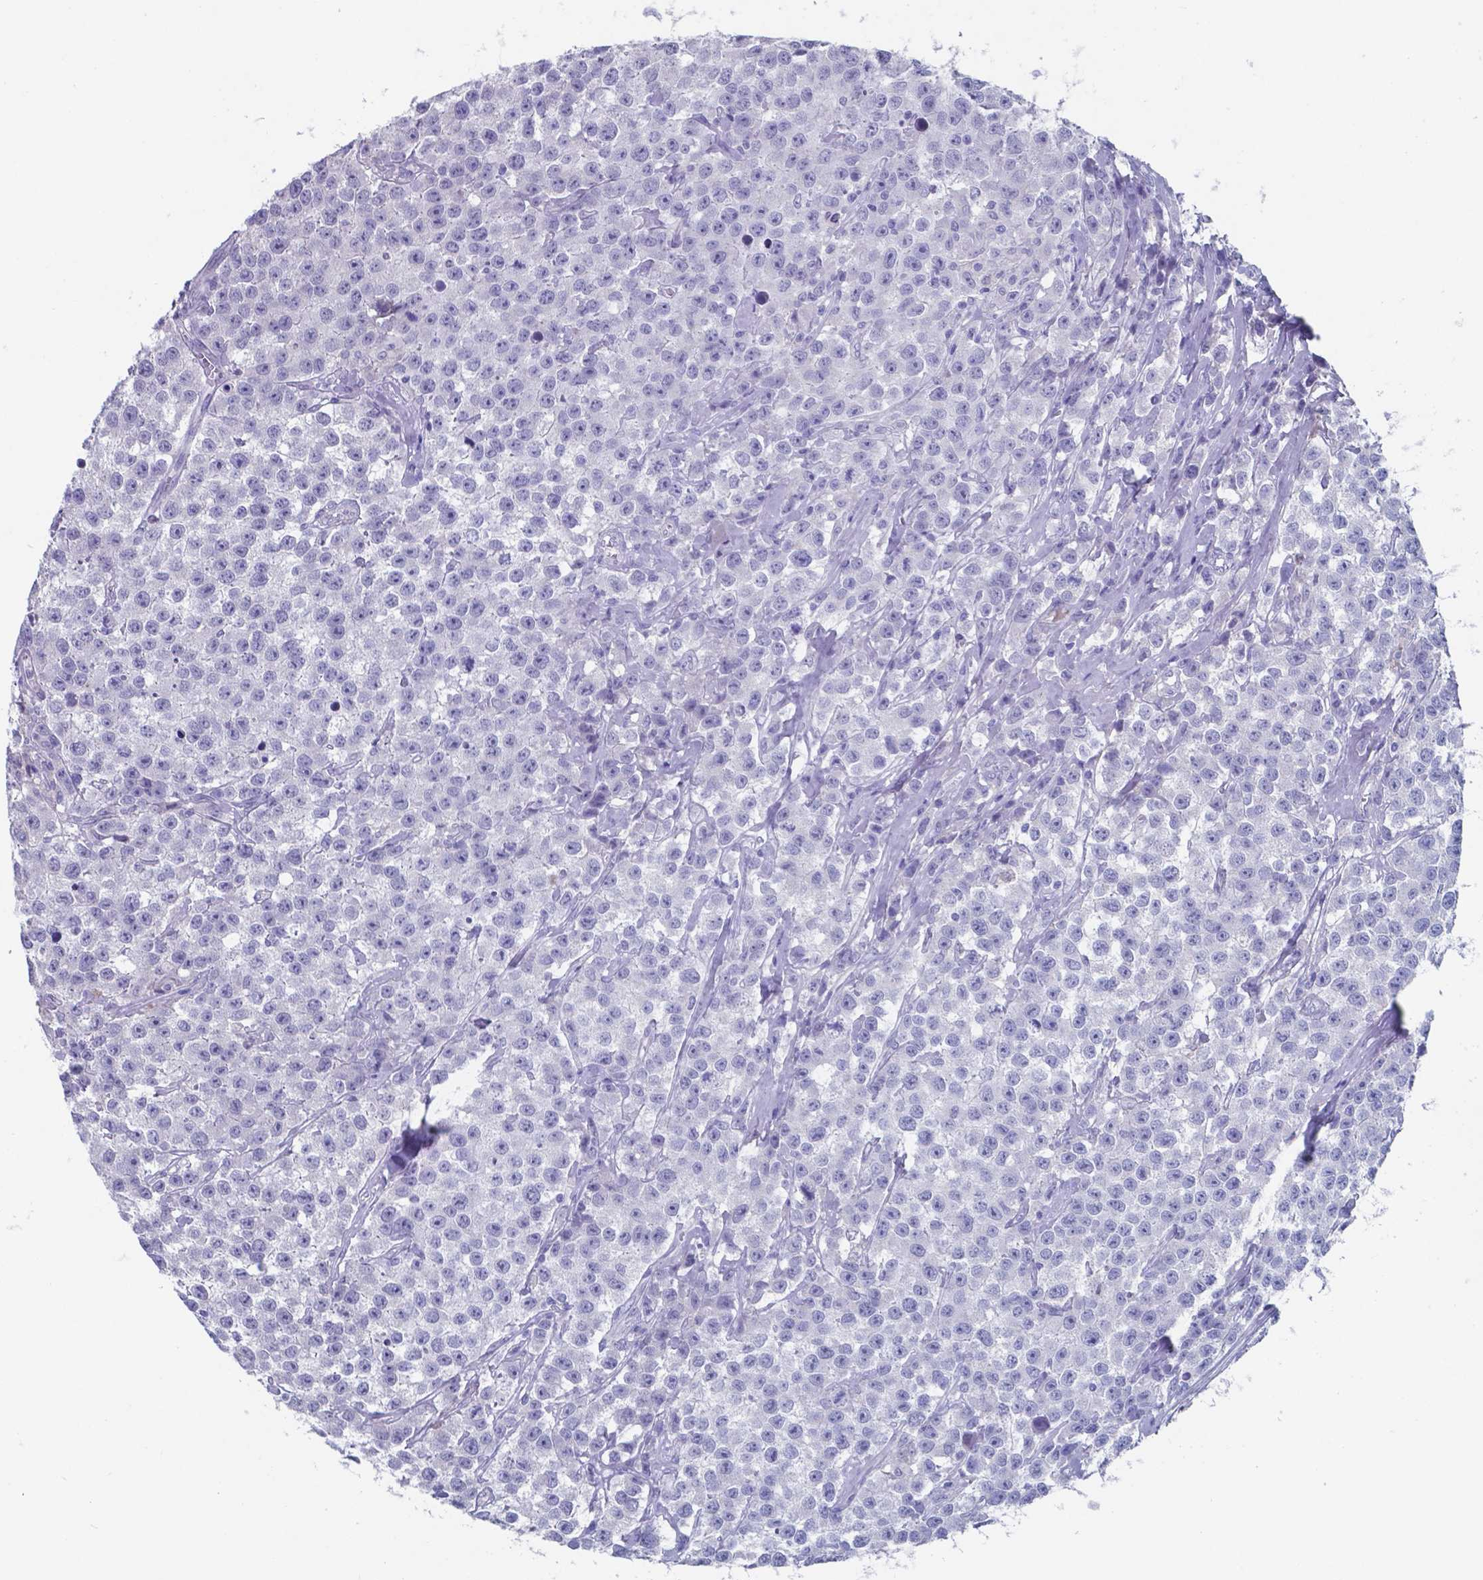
{"staining": {"intensity": "negative", "quantity": "none", "location": "none"}, "tissue": "testis cancer", "cell_type": "Tumor cells", "image_type": "cancer", "snomed": [{"axis": "morphology", "description": "Seminoma, NOS"}, {"axis": "topography", "description": "Testis"}], "caption": "An immunohistochemistry (IHC) photomicrograph of testis seminoma is shown. There is no staining in tumor cells of testis seminoma. (DAB (3,3'-diaminobenzidine) immunohistochemistry (IHC), high magnification).", "gene": "TTR", "patient": {"sex": "male", "age": 59}}